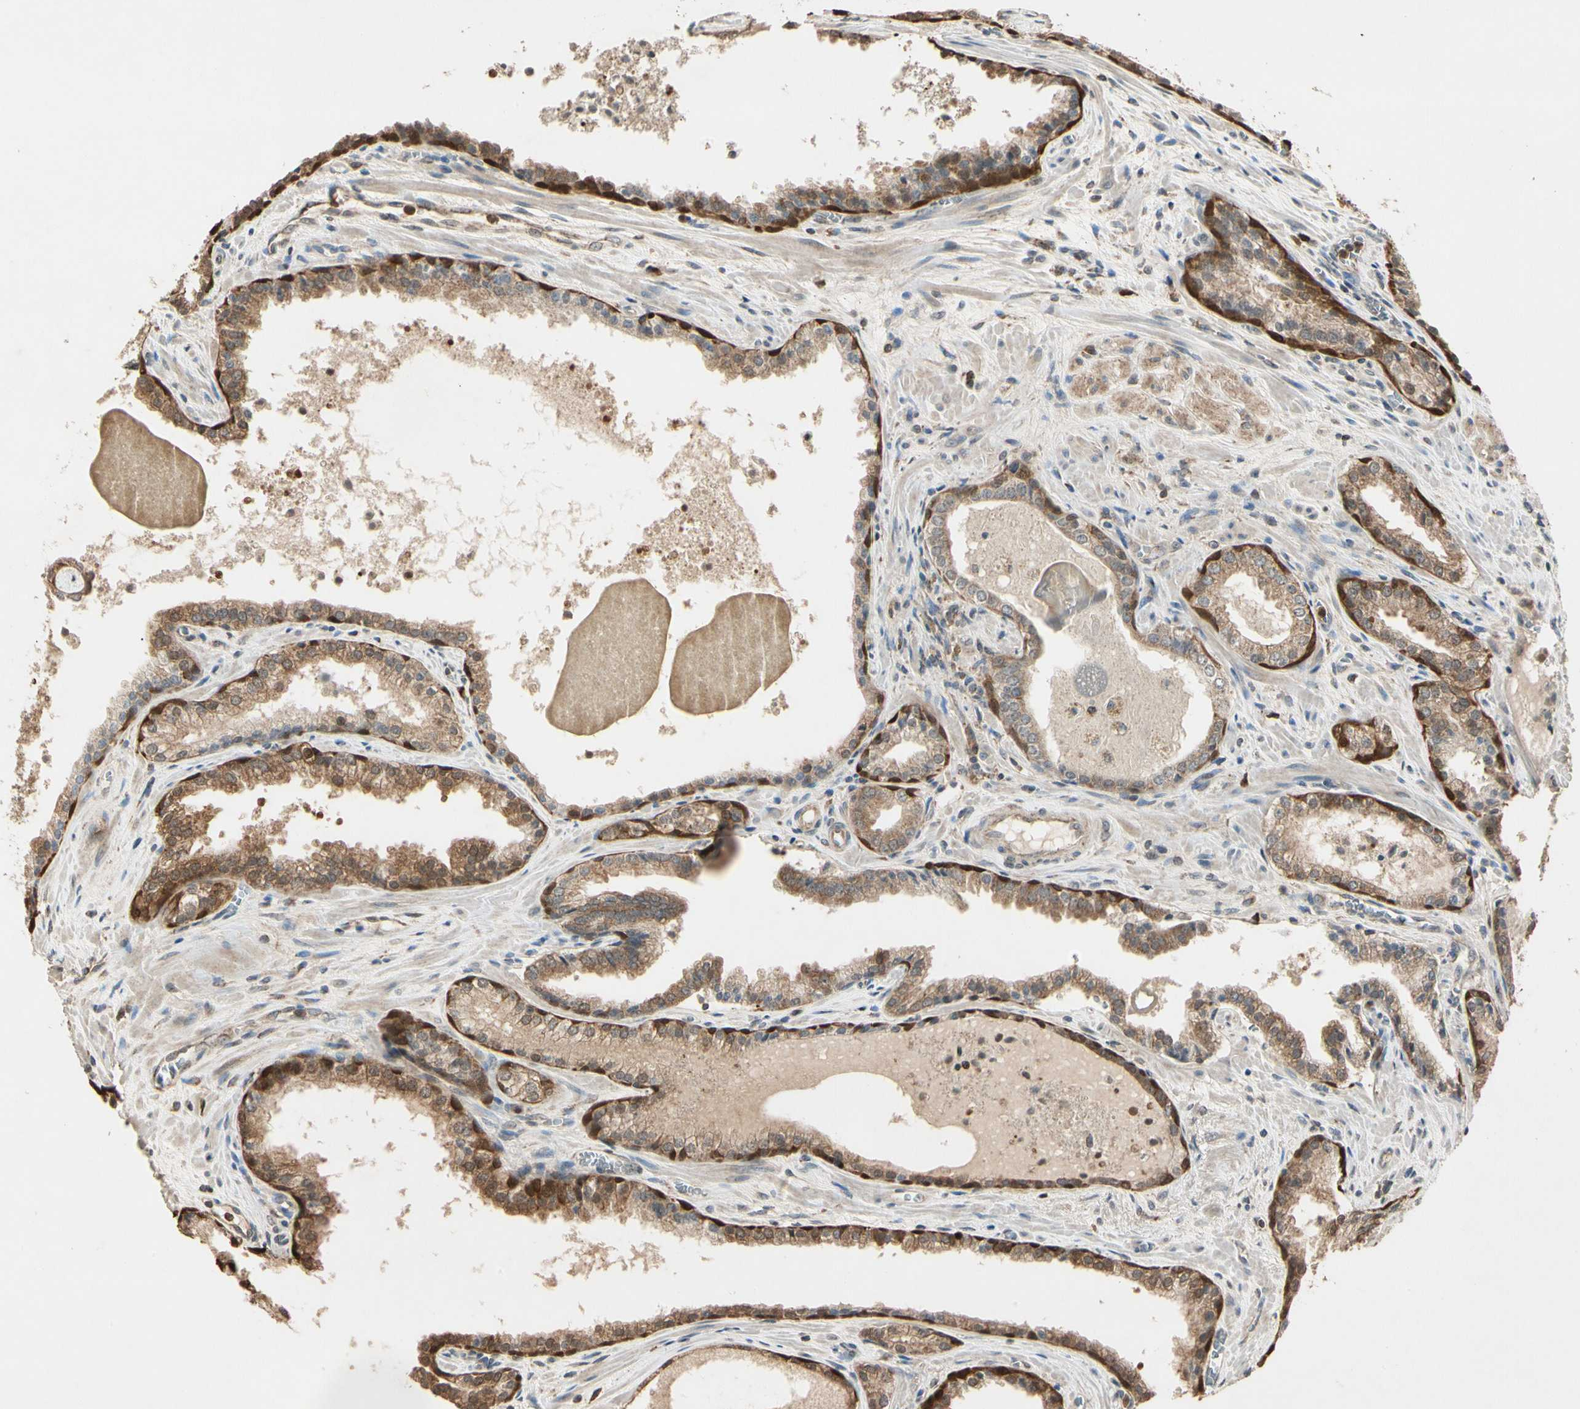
{"staining": {"intensity": "moderate", "quantity": ">75%", "location": "cytoplasmic/membranous"}, "tissue": "prostate cancer", "cell_type": "Tumor cells", "image_type": "cancer", "snomed": [{"axis": "morphology", "description": "Adenocarcinoma, Low grade"}, {"axis": "topography", "description": "Prostate"}], "caption": "Immunohistochemistry of prostate low-grade adenocarcinoma exhibits medium levels of moderate cytoplasmic/membranous positivity in about >75% of tumor cells.", "gene": "PRDX5", "patient": {"sex": "male", "age": 60}}